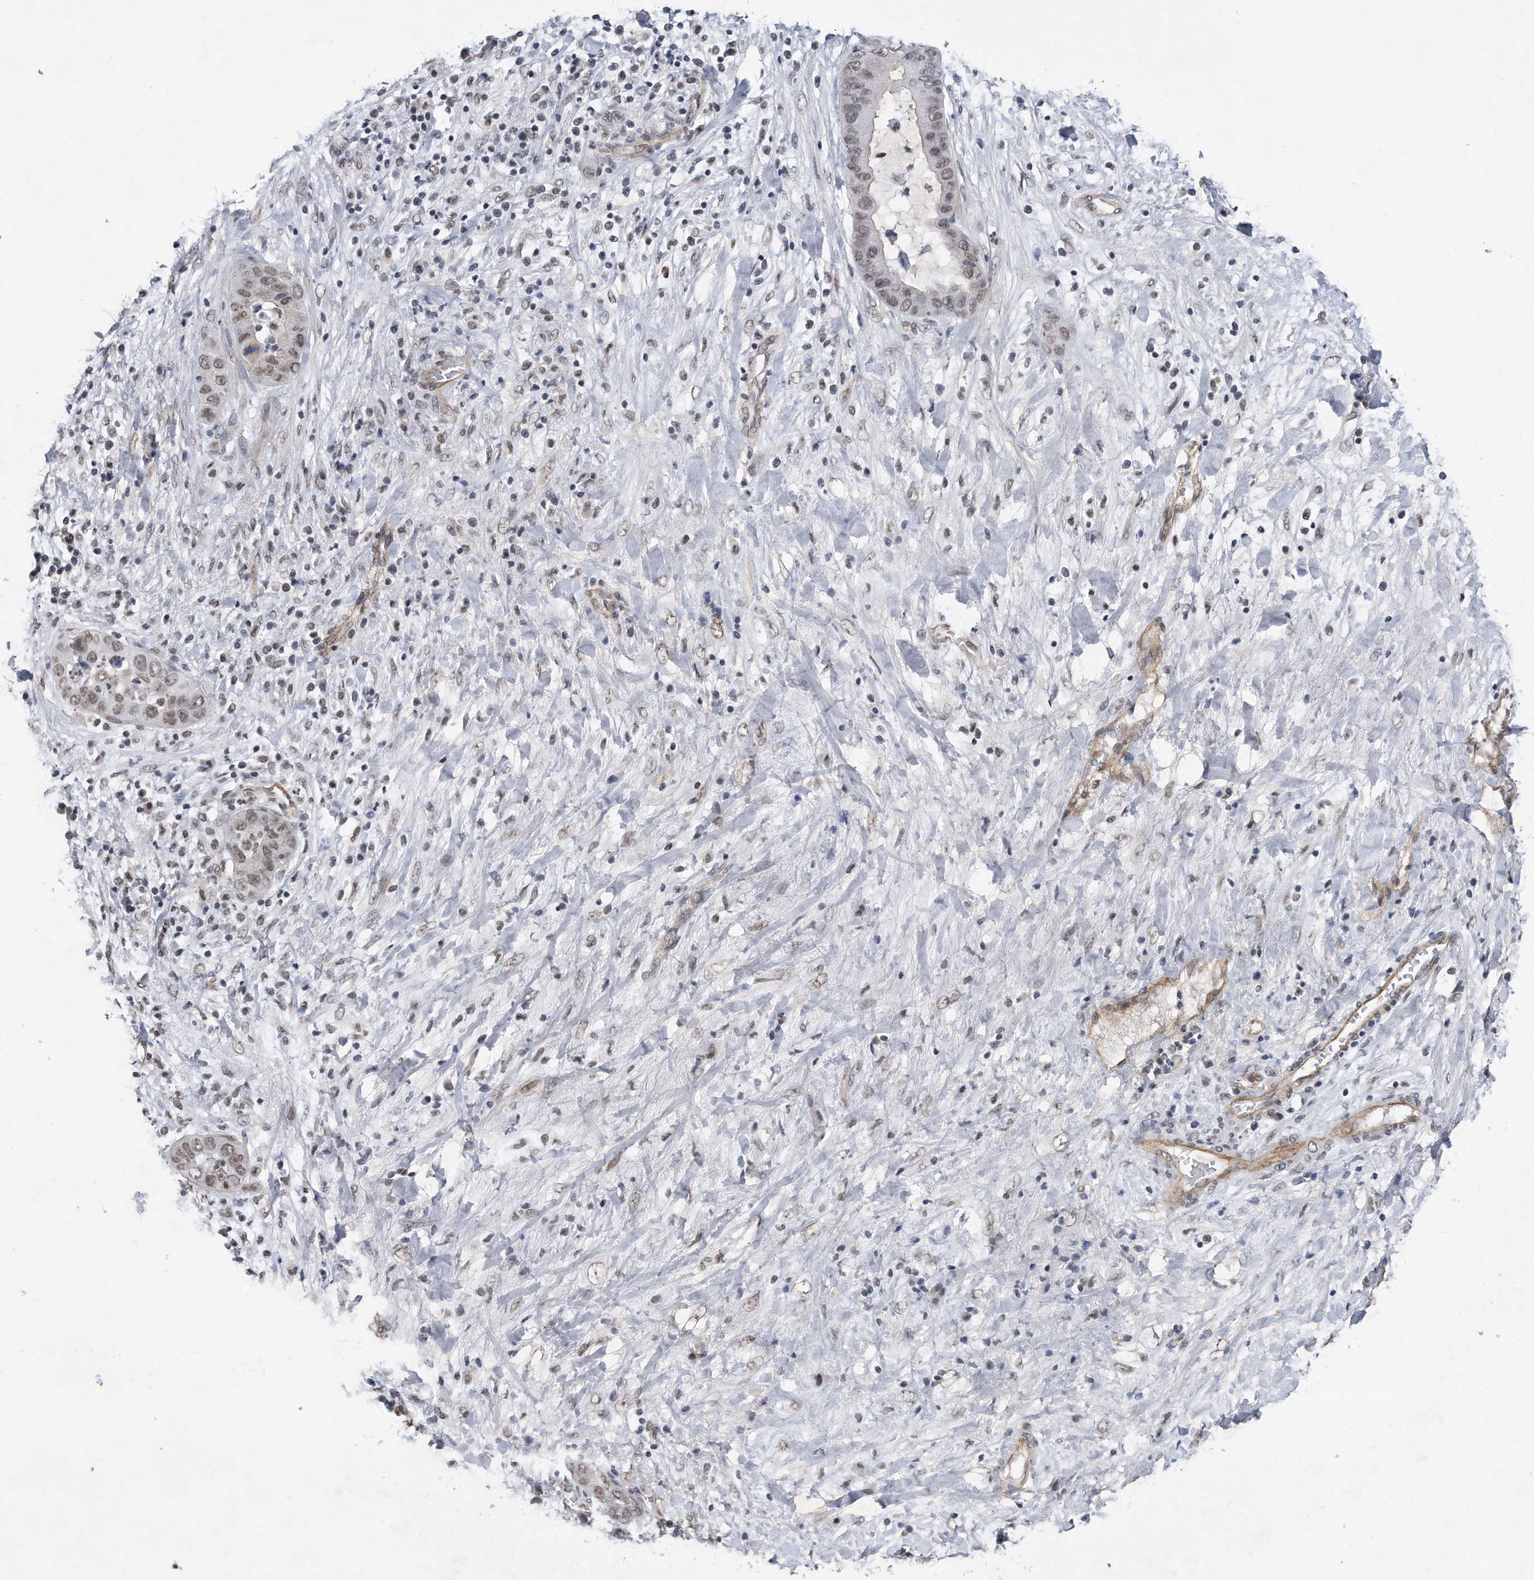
{"staining": {"intensity": "weak", "quantity": "25%-75%", "location": "nuclear"}, "tissue": "liver cancer", "cell_type": "Tumor cells", "image_type": "cancer", "snomed": [{"axis": "morphology", "description": "Cholangiocarcinoma"}, {"axis": "topography", "description": "Liver"}], "caption": "This micrograph exhibits immunohistochemistry staining of cholangiocarcinoma (liver), with low weak nuclear staining in about 25%-75% of tumor cells.", "gene": "TP53INP1", "patient": {"sex": "female", "age": 52}}